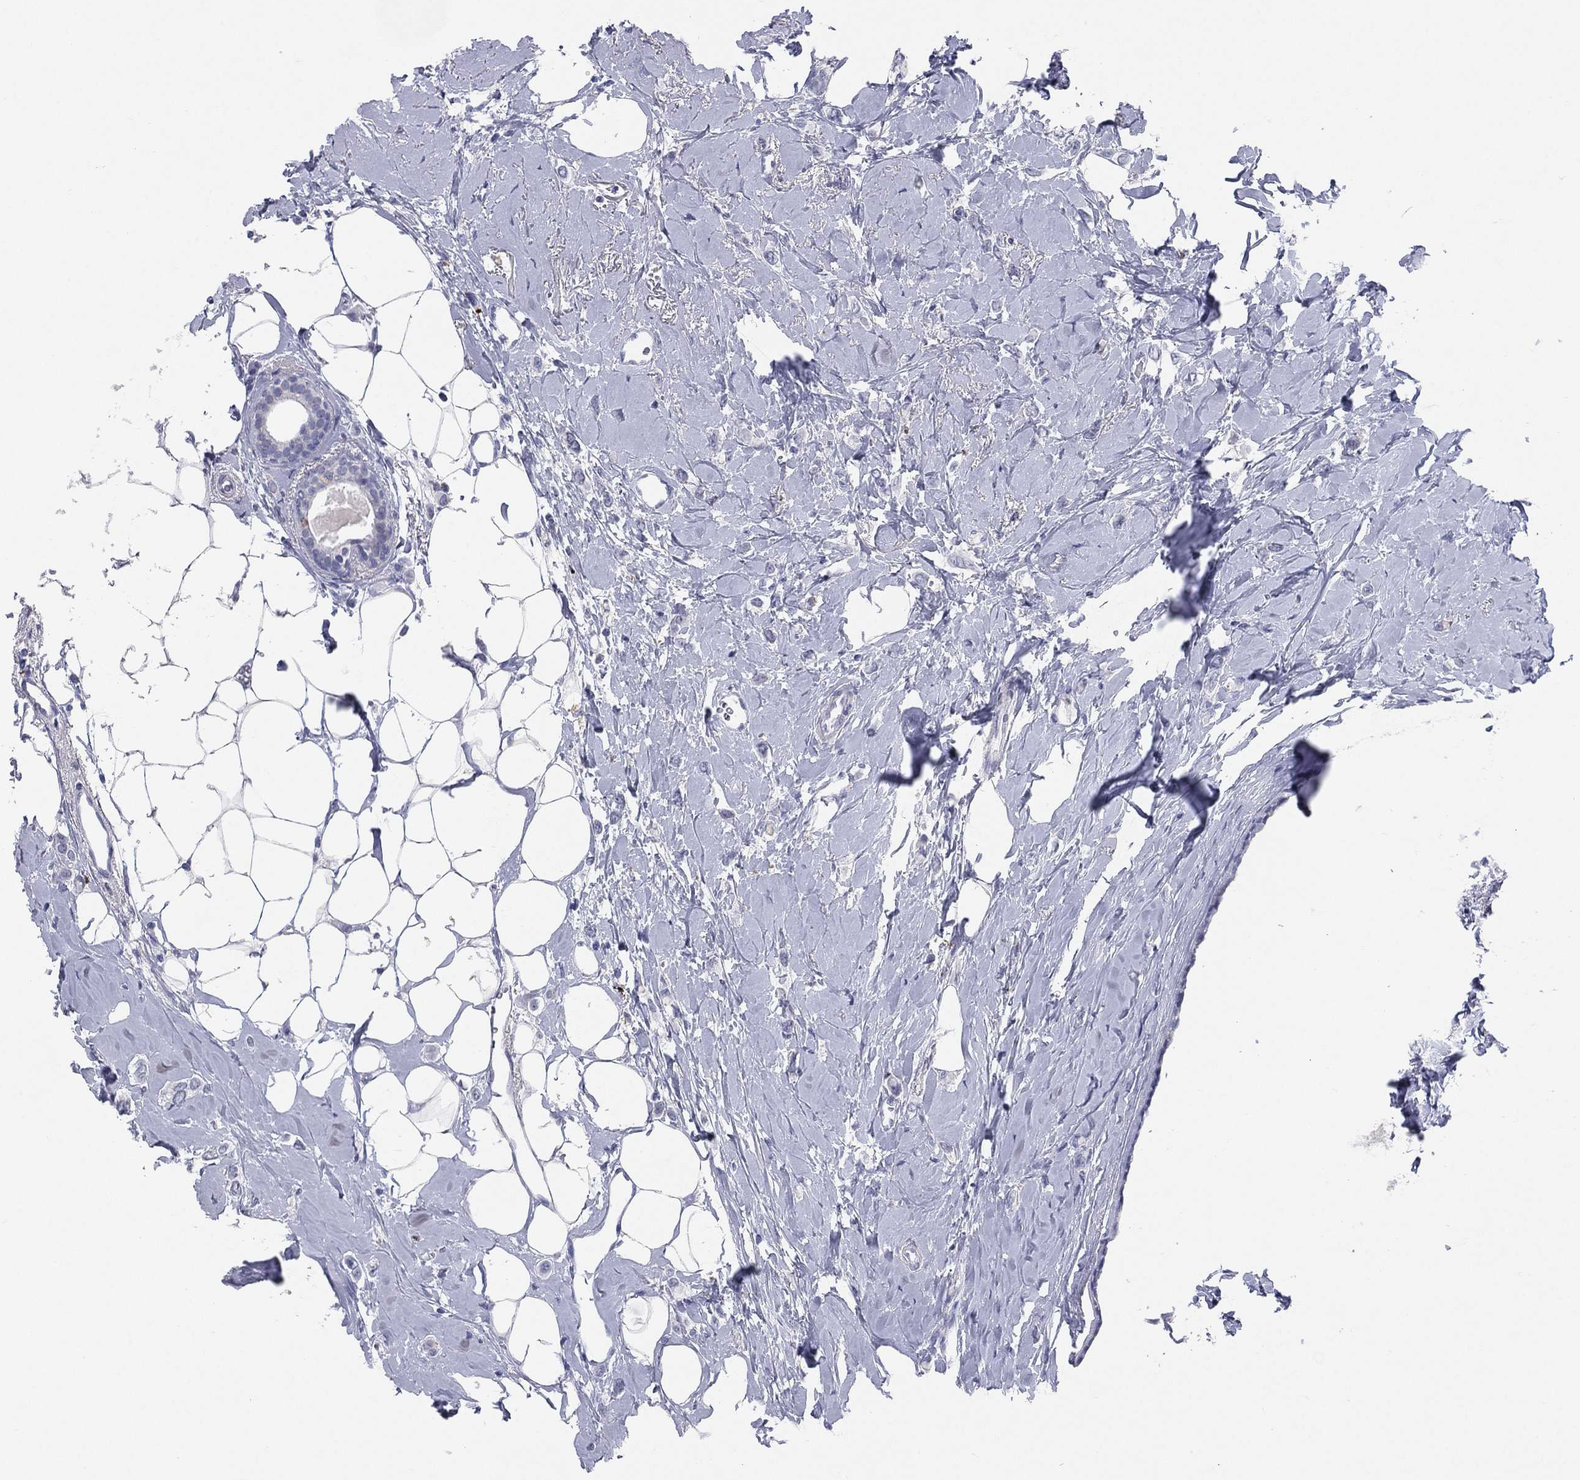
{"staining": {"intensity": "negative", "quantity": "none", "location": "none"}, "tissue": "breast cancer", "cell_type": "Tumor cells", "image_type": "cancer", "snomed": [{"axis": "morphology", "description": "Lobular carcinoma"}, {"axis": "topography", "description": "Breast"}], "caption": "A histopathology image of breast cancer stained for a protein reveals no brown staining in tumor cells. (DAB immunohistochemistry (IHC), high magnification).", "gene": "HLA-DOA", "patient": {"sex": "female", "age": 66}}